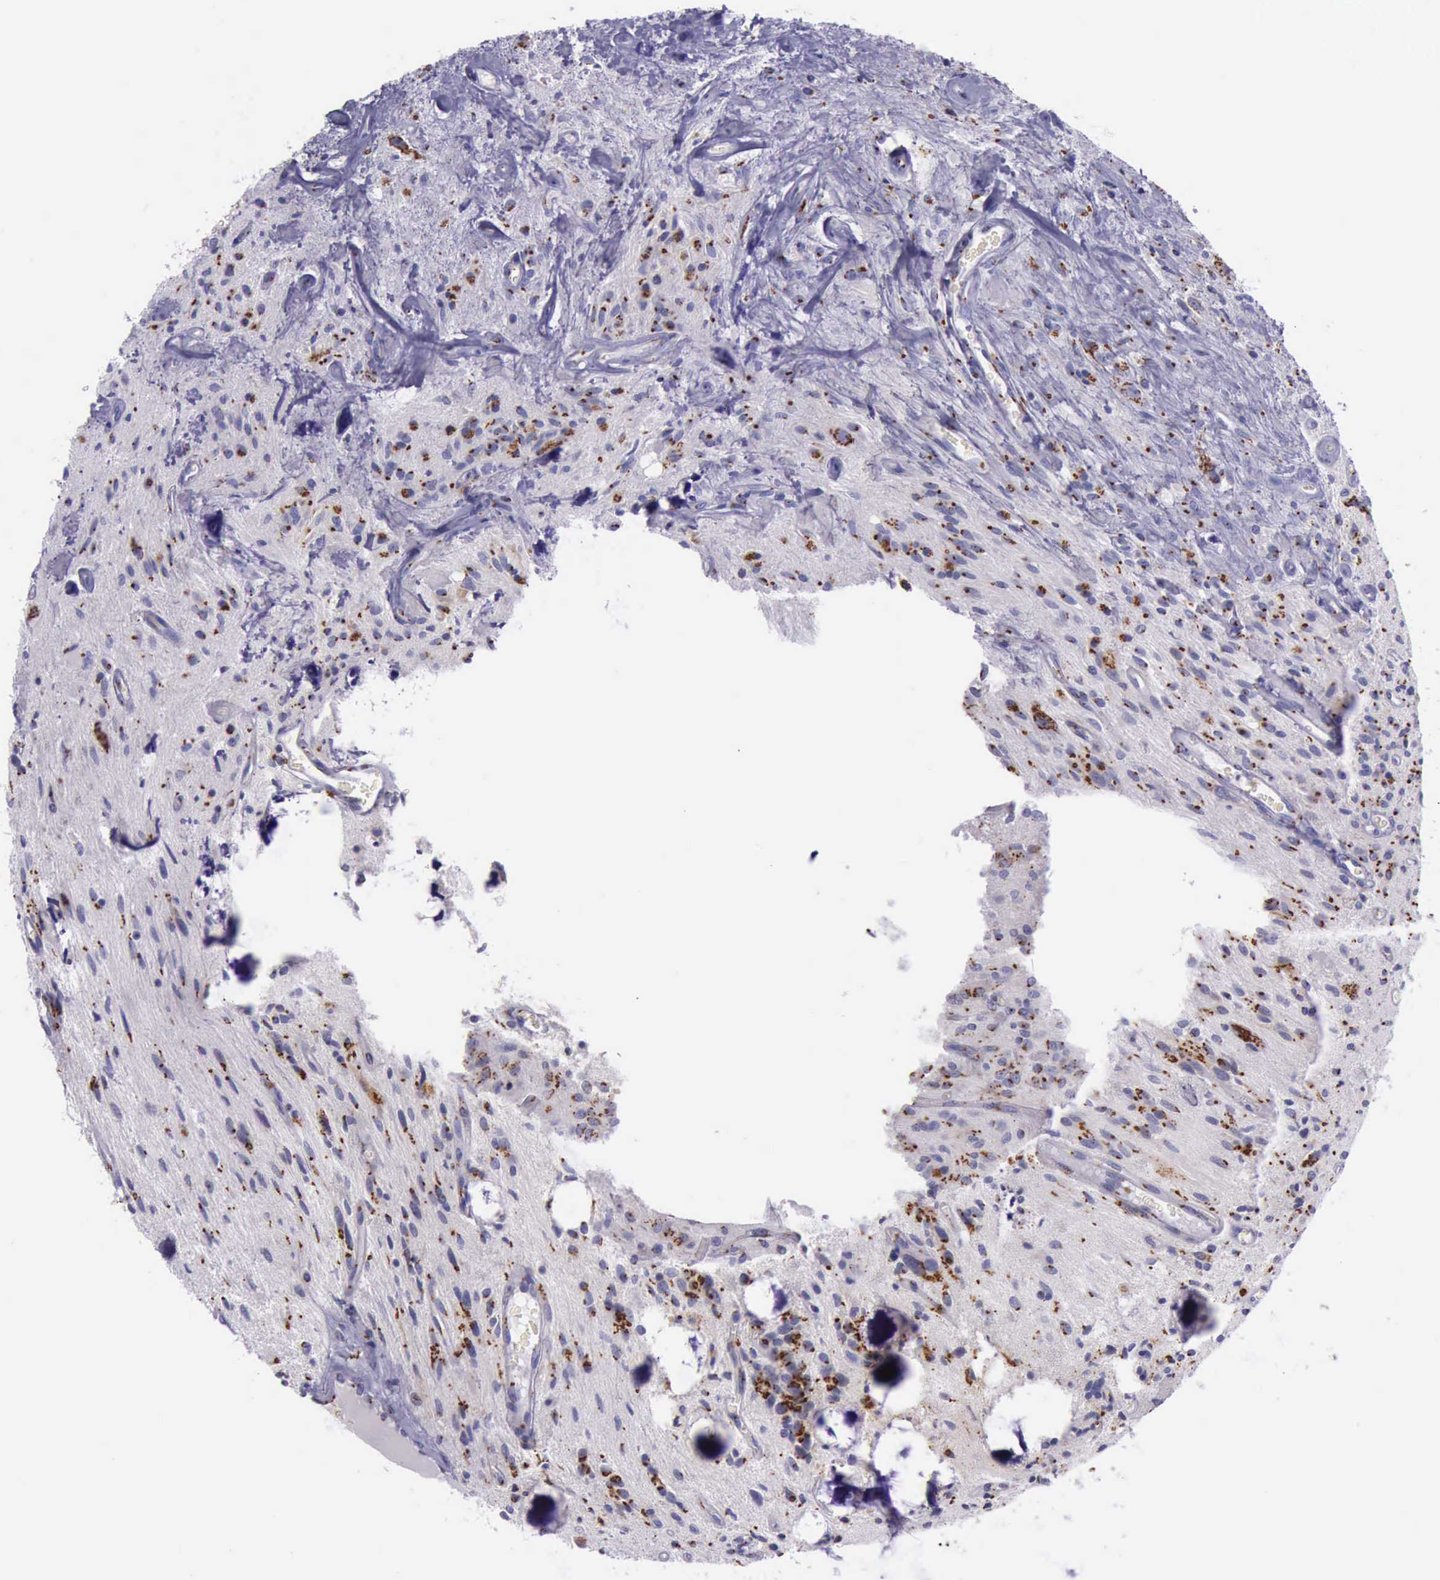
{"staining": {"intensity": "strong", "quantity": ">75%", "location": "cytoplasmic/membranous"}, "tissue": "glioma", "cell_type": "Tumor cells", "image_type": "cancer", "snomed": [{"axis": "morphology", "description": "Glioma, malignant, Low grade"}, {"axis": "topography", "description": "Brain"}], "caption": "Immunohistochemistry (IHC) micrograph of glioma stained for a protein (brown), which demonstrates high levels of strong cytoplasmic/membranous expression in approximately >75% of tumor cells.", "gene": "GOLGA5", "patient": {"sex": "female", "age": 15}}